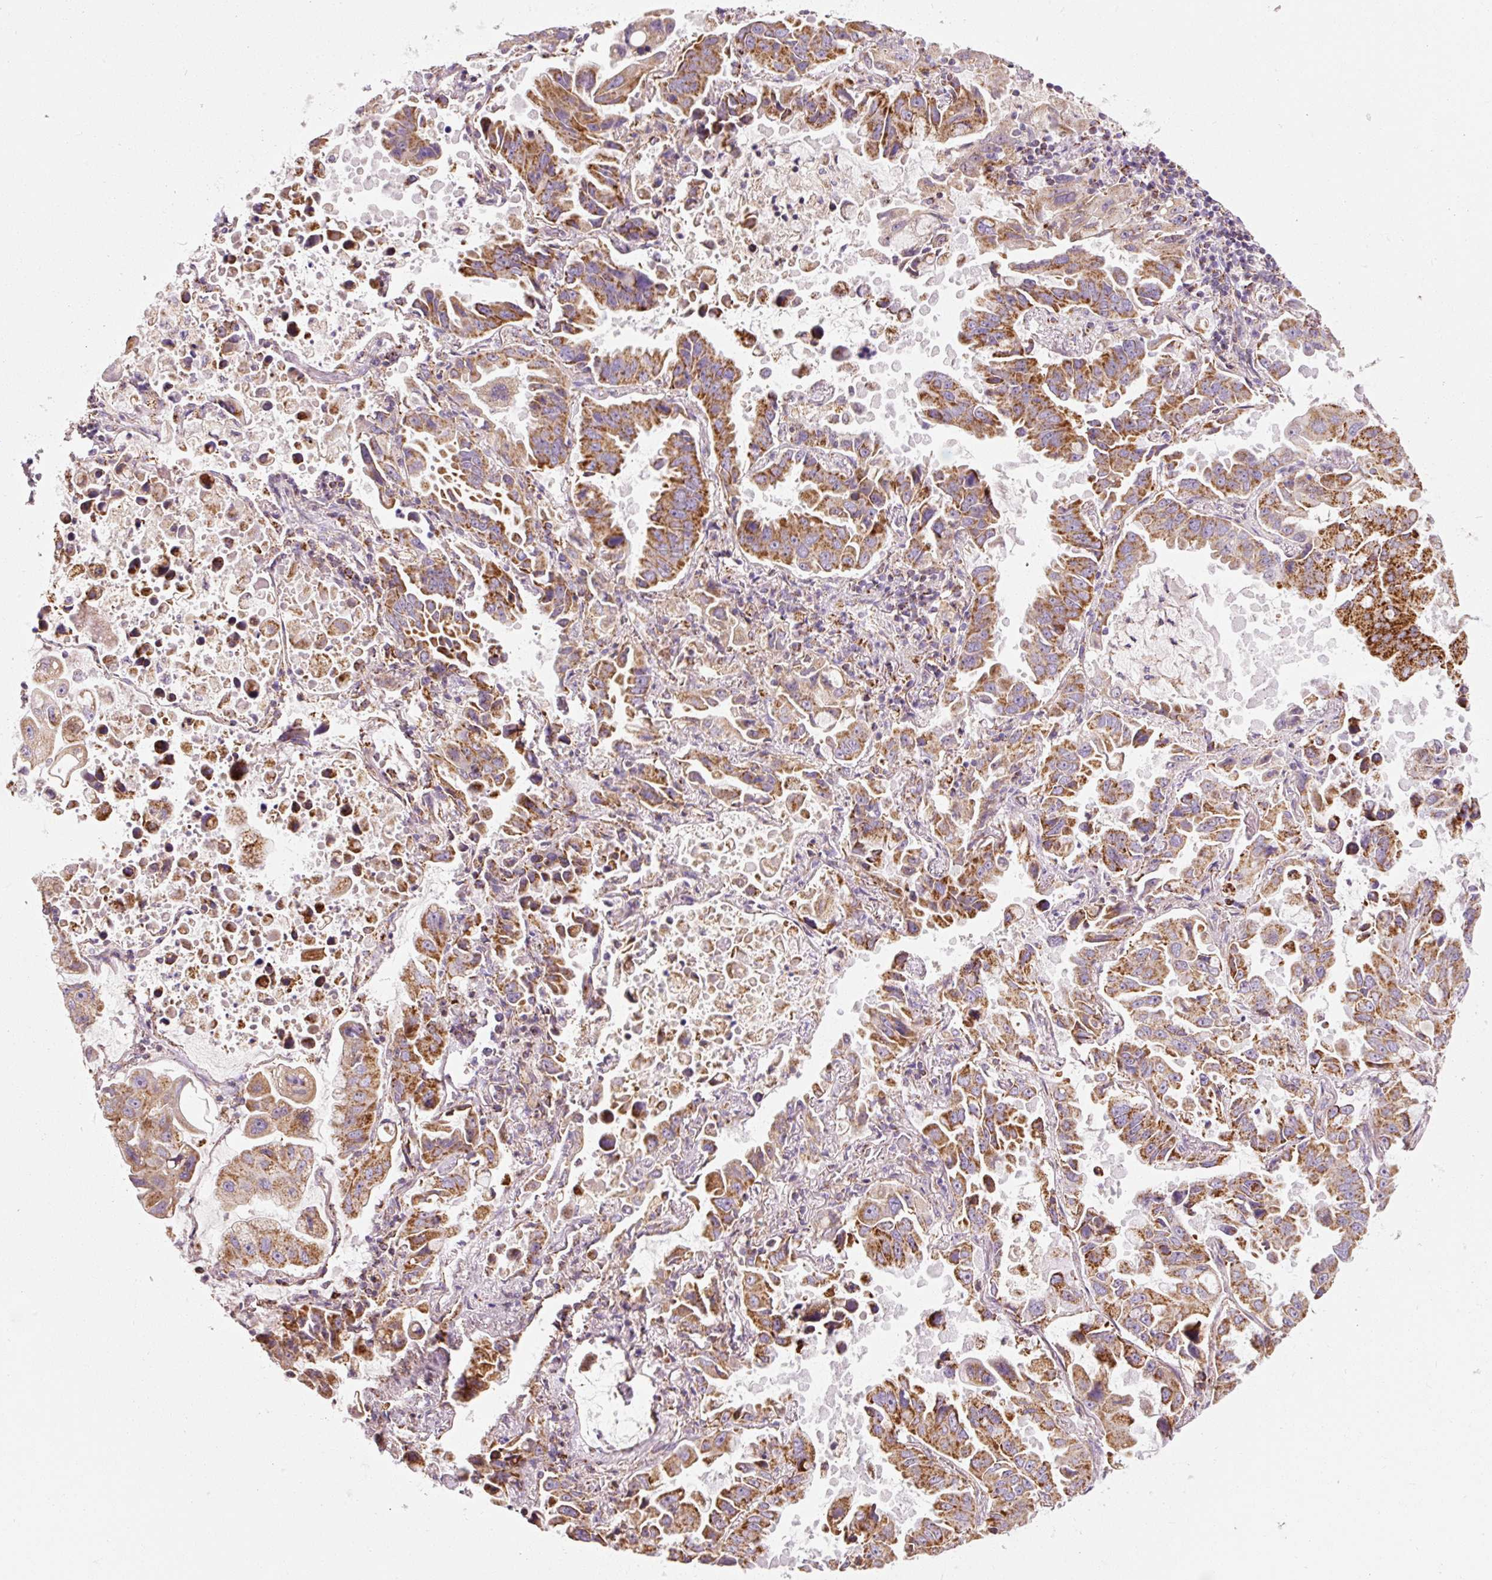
{"staining": {"intensity": "moderate", "quantity": ">75%", "location": "cytoplasmic/membranous"}, "tissue": "lung cancer", "cell_type": "Tumor cells", "image_type": "cancer", "snomed": [{"axis": "morphology", "description": "Adenocarcinoma, NOS"}, {"axis": "topography", "description": "Lung"}], "caption": "This is a histology image of IHC staining of lung cancer (adenocarcinoma), which shows moderate positivity in the cytoplasmic/membranous of tumor cells.", "gene": "NDUFB4", "patient": {"sex": "male", "age": 64}}